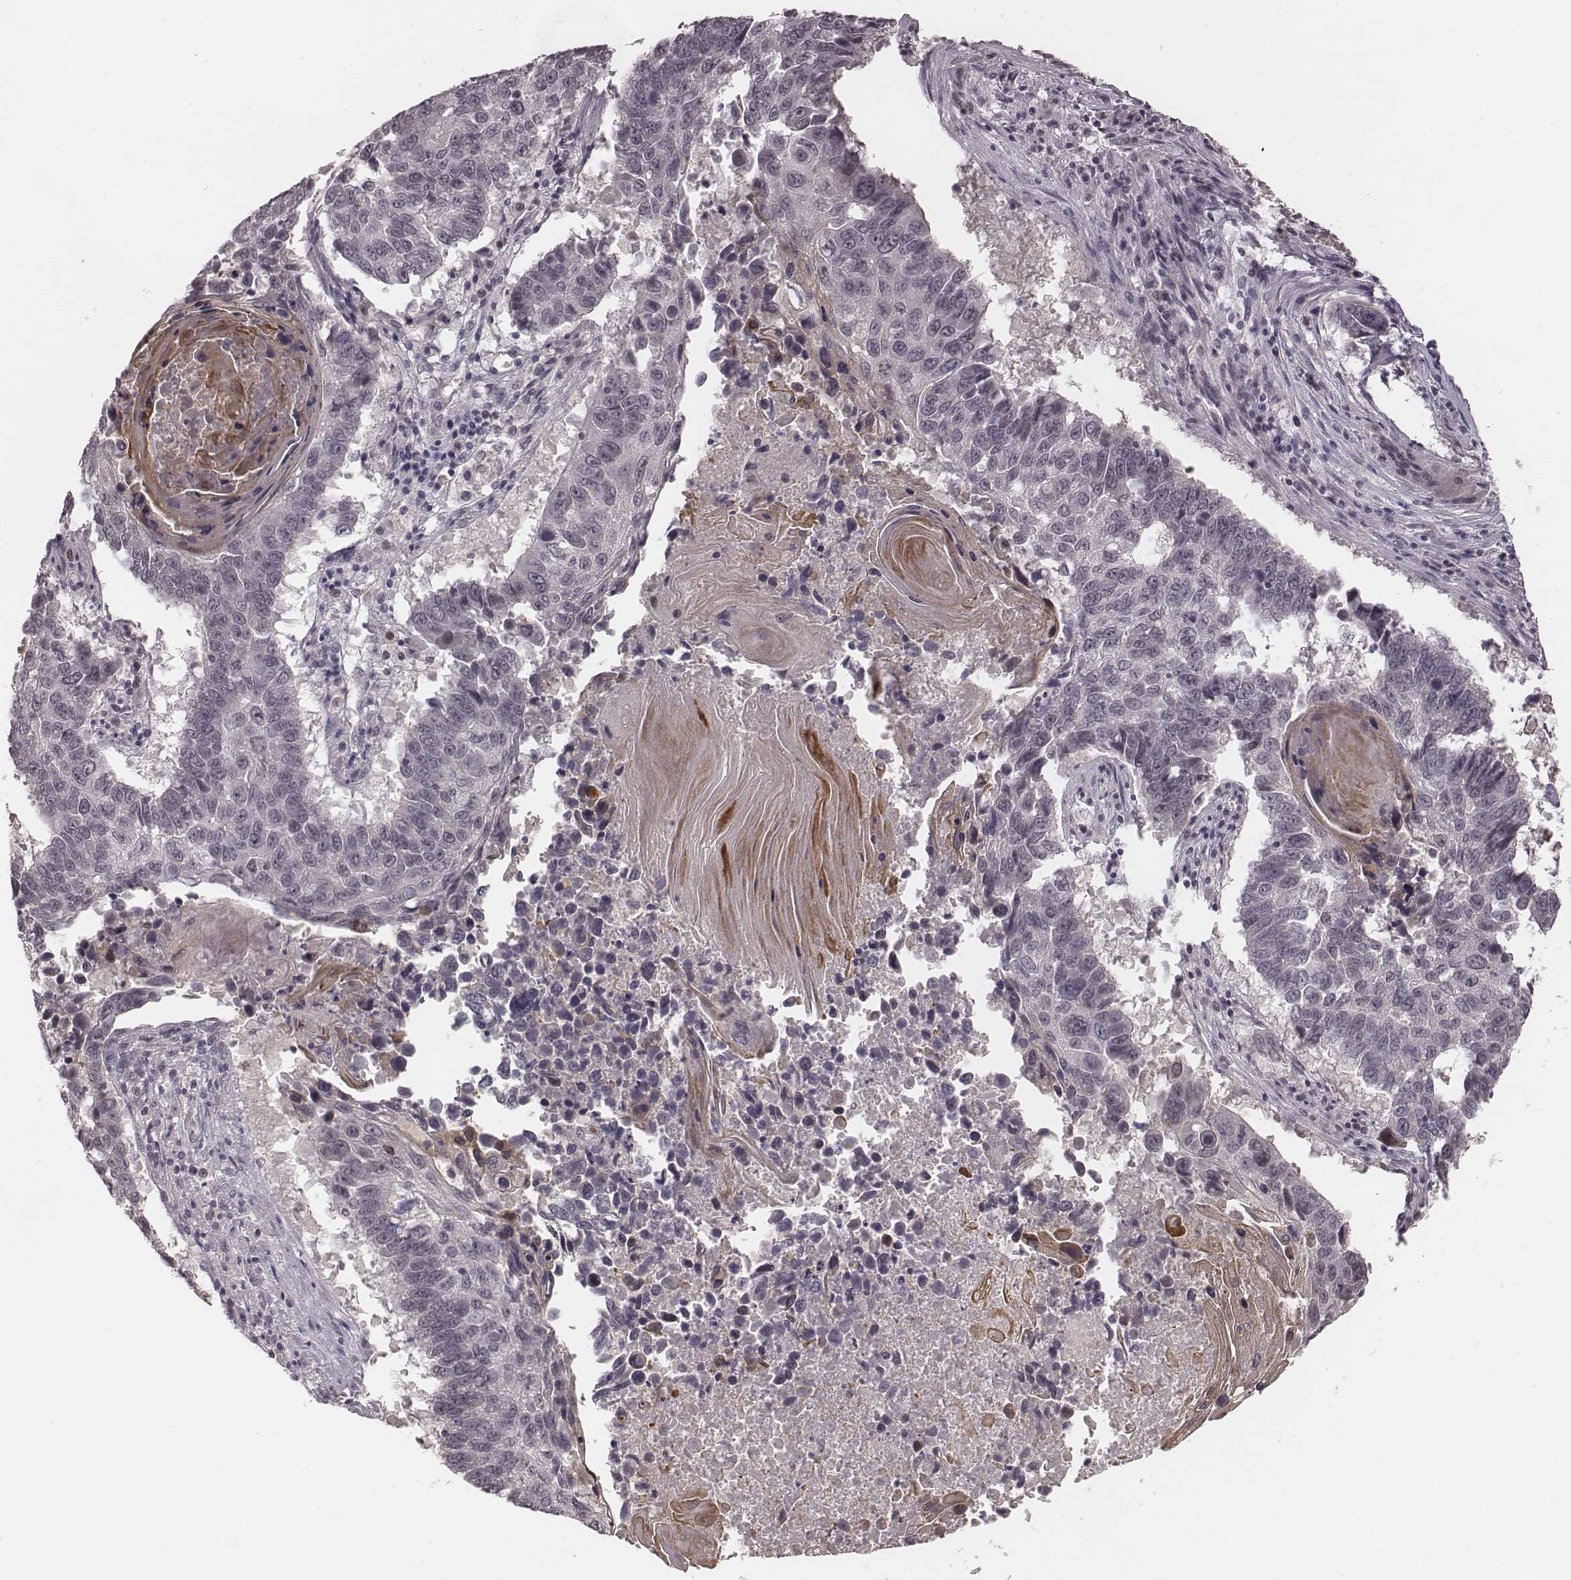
{"staining": {"intensity": "negative", "quantity": "none", "location": "none"}, "tissue": "lung cancer", "cell_type": "Tumor cells", "image_type": "cancer", "snomed": [{"axis": "morphology", "description": "Squamous cell carcinoma, NOS"}, {"axis": "topography", "description": "Lung"}], "caption": "This is an IHC image of lung squamous cell carcinoma. There is no staining in tumor cells.", "gene": "IQCG", "patient": {"sex": "male", "age": 73}}